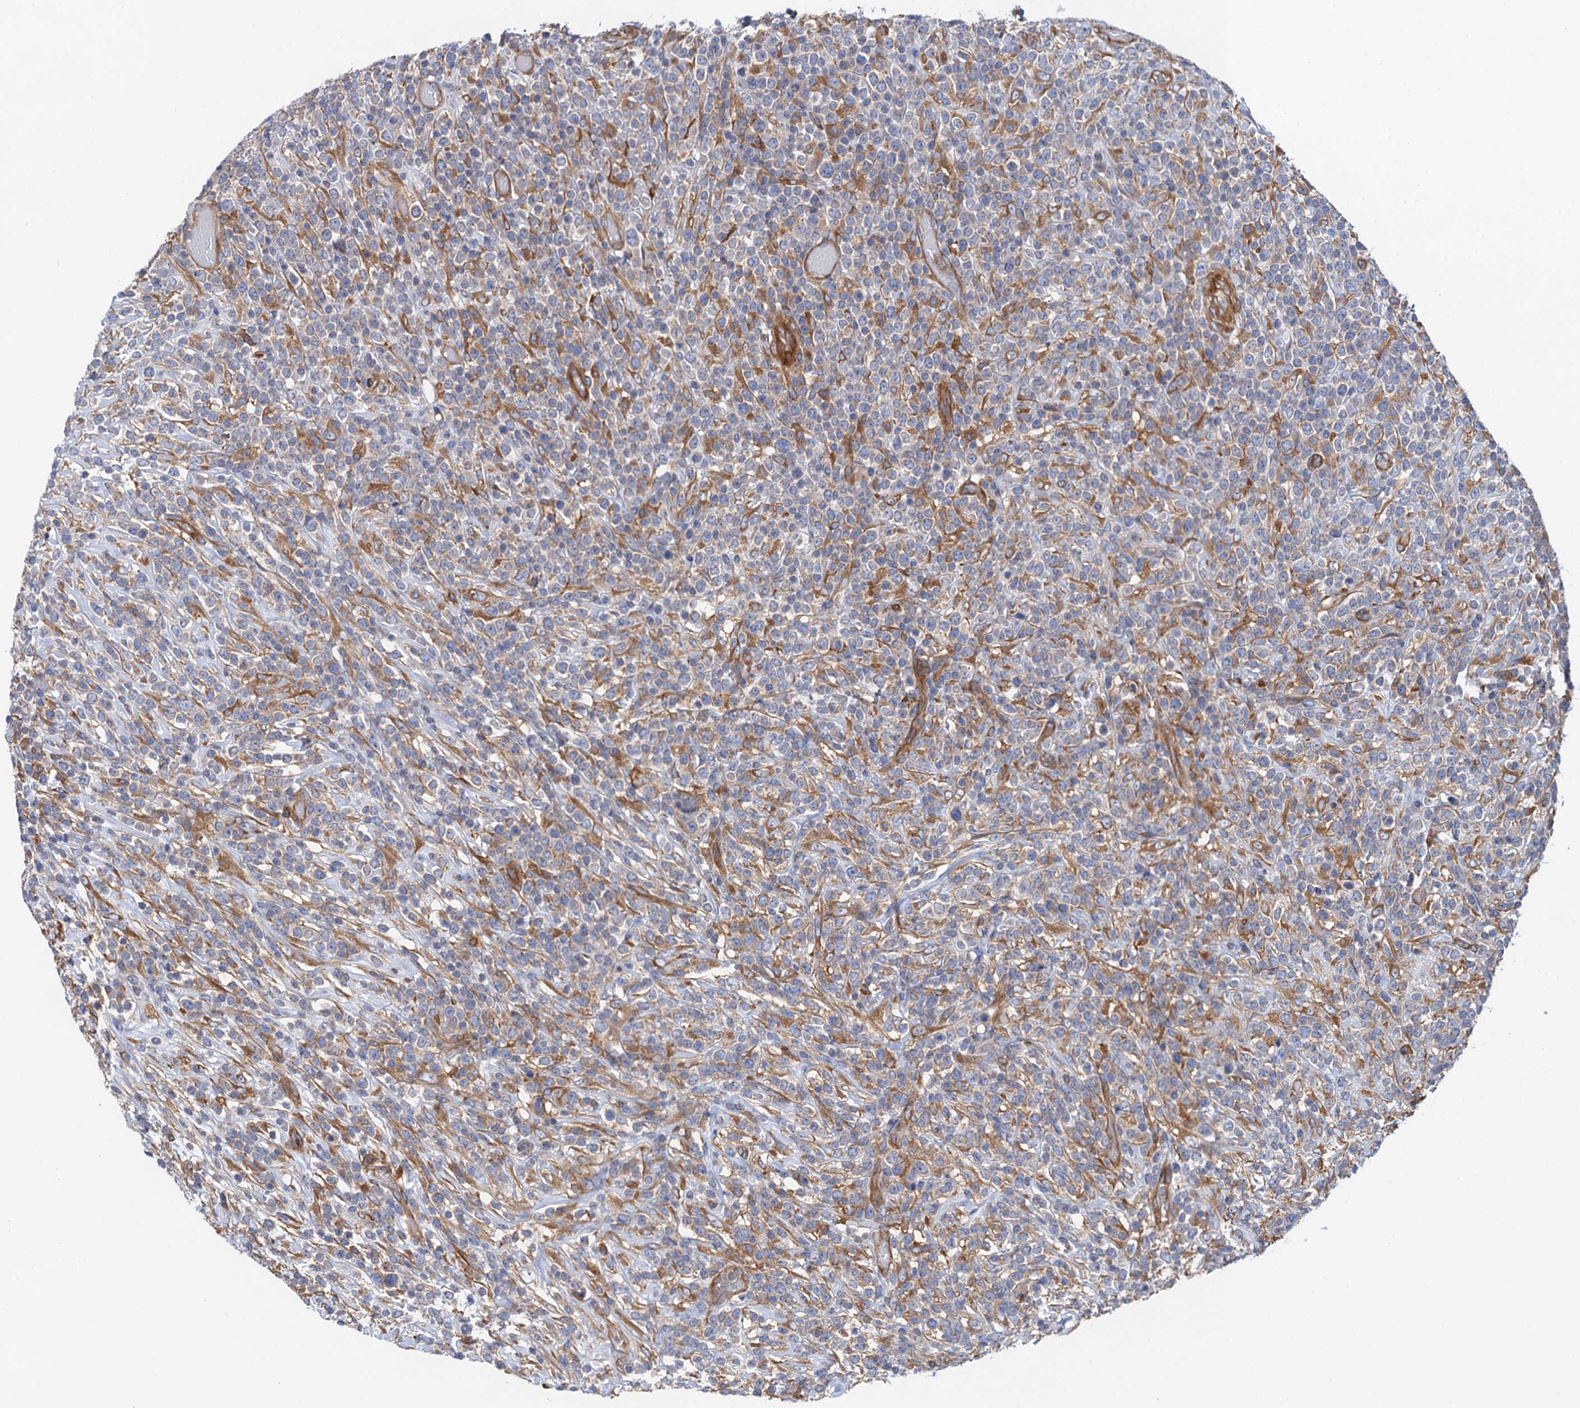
{"staining": {"intensity": "weak", "quantity": "<25%", "location": "cytoplasmic/membranous"}, "tissue": "lymphoma", "cell_type": "Tumor cells", "image_type": "cancer", "snomed": [{"axis": "morphology", "description": "Malignant lymphoma, non-Hodgkin's type, High grade"}, {"axis": "topography", "description": "Colon"}], "caption": "An image of high-grade malignant lymphoma, non-Hodgkin's type stained for a protein reveals no brown staining in tumor cells. The staining is performed using DAB brown chromogen with nuclei counter-stained in using hematoxylin.", "gene": "MRPL48", "patient": {"sex": "female", "age": 53}}